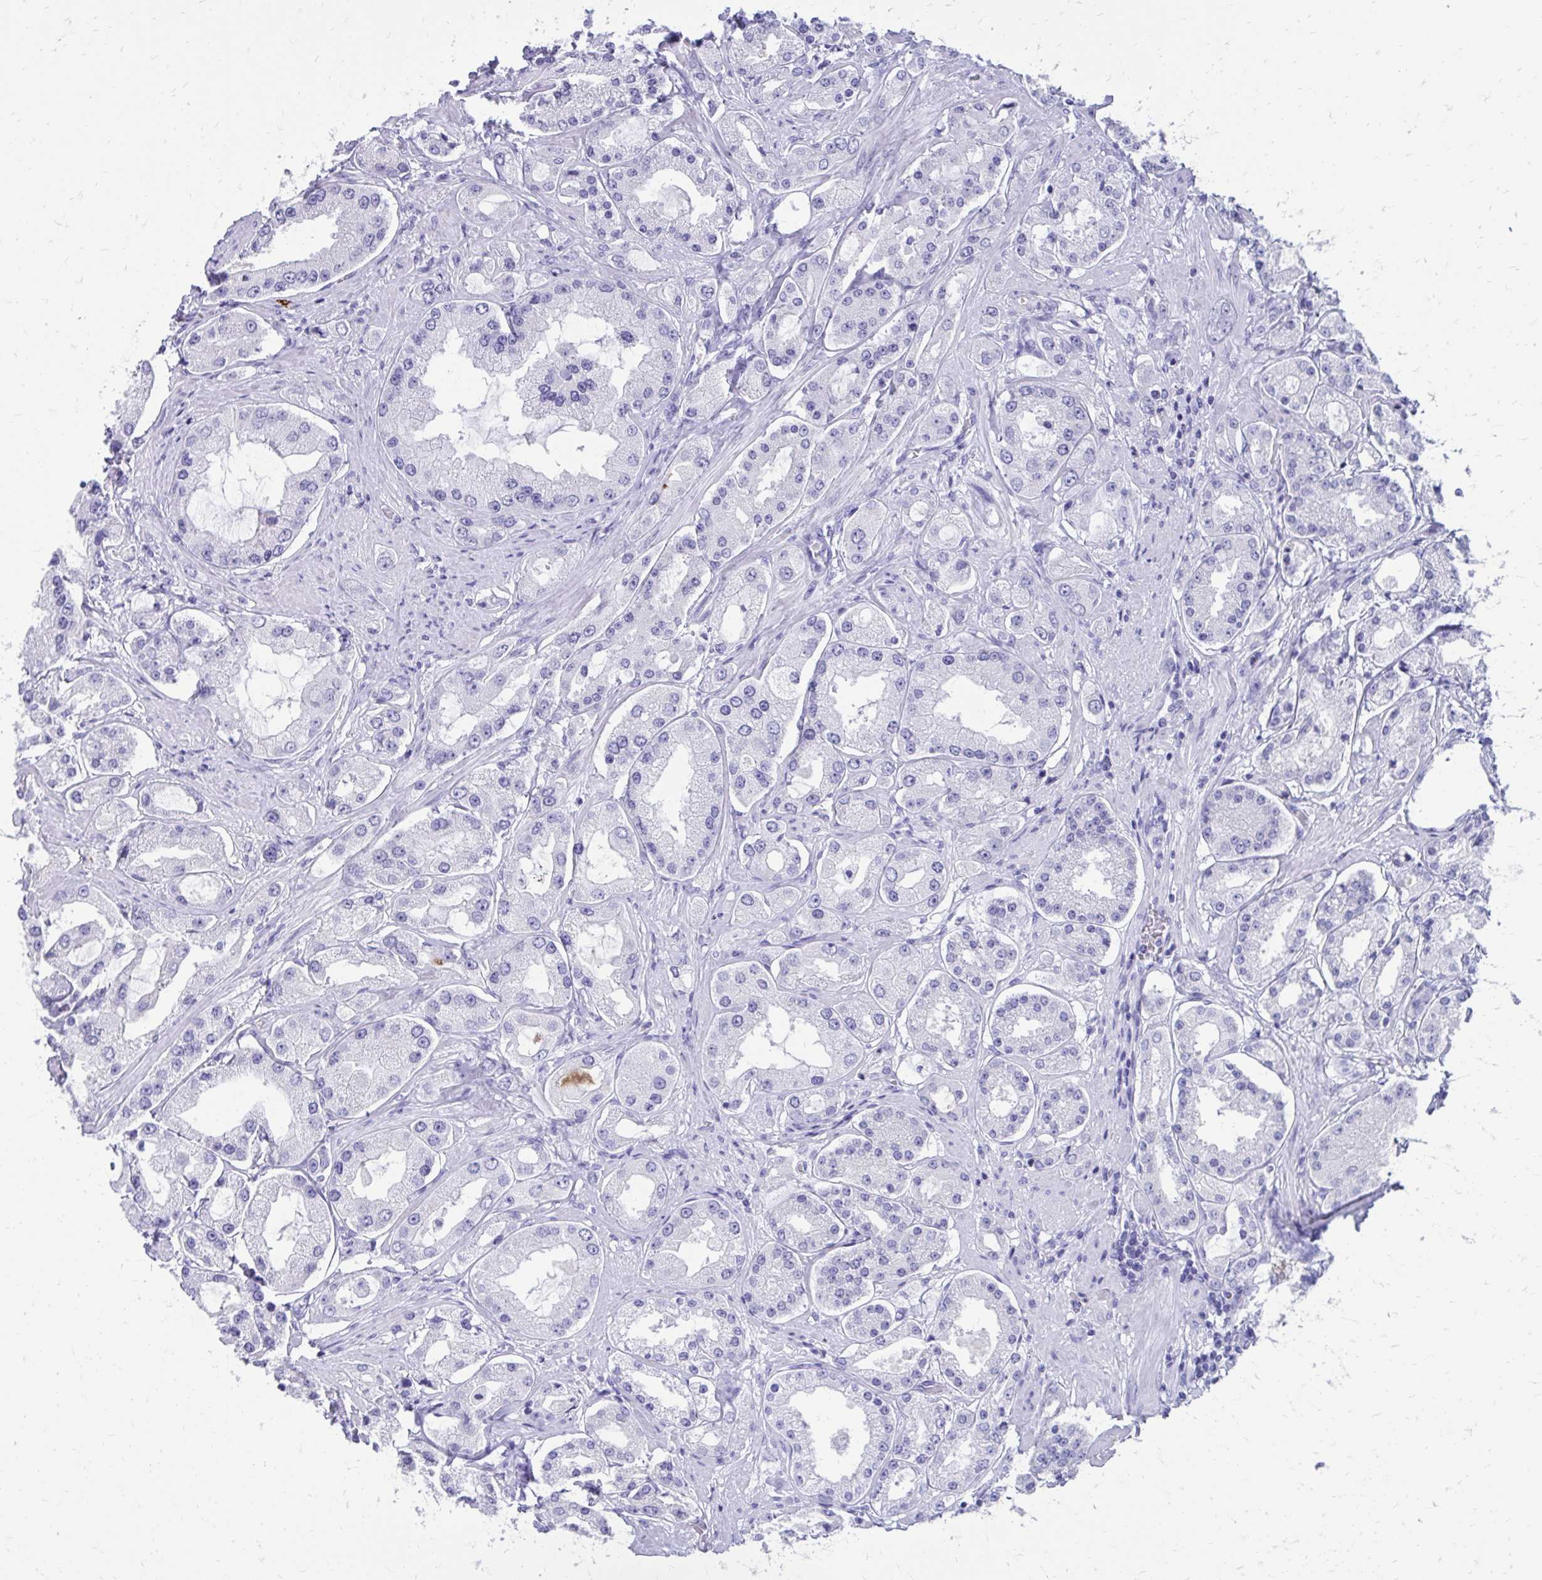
{"staining": {"intensity": "negative", "quantity": "none", "location": "none"}, "tissue": "prostate cancer", "cell_type": "Tumor cells", "image_type": "cancer", "snomed": [{"axis": "morphology", "description": "Adenocarcinoma, High grade"}, {"axis": "topography", "description": "Prostate"}], "caption": "A micrograph of prostate cancer stained for a protein demonstrates no brown staining in tumor cells.", "gene": "SATL1", "patient": {"sex": "male", "age": 69}}